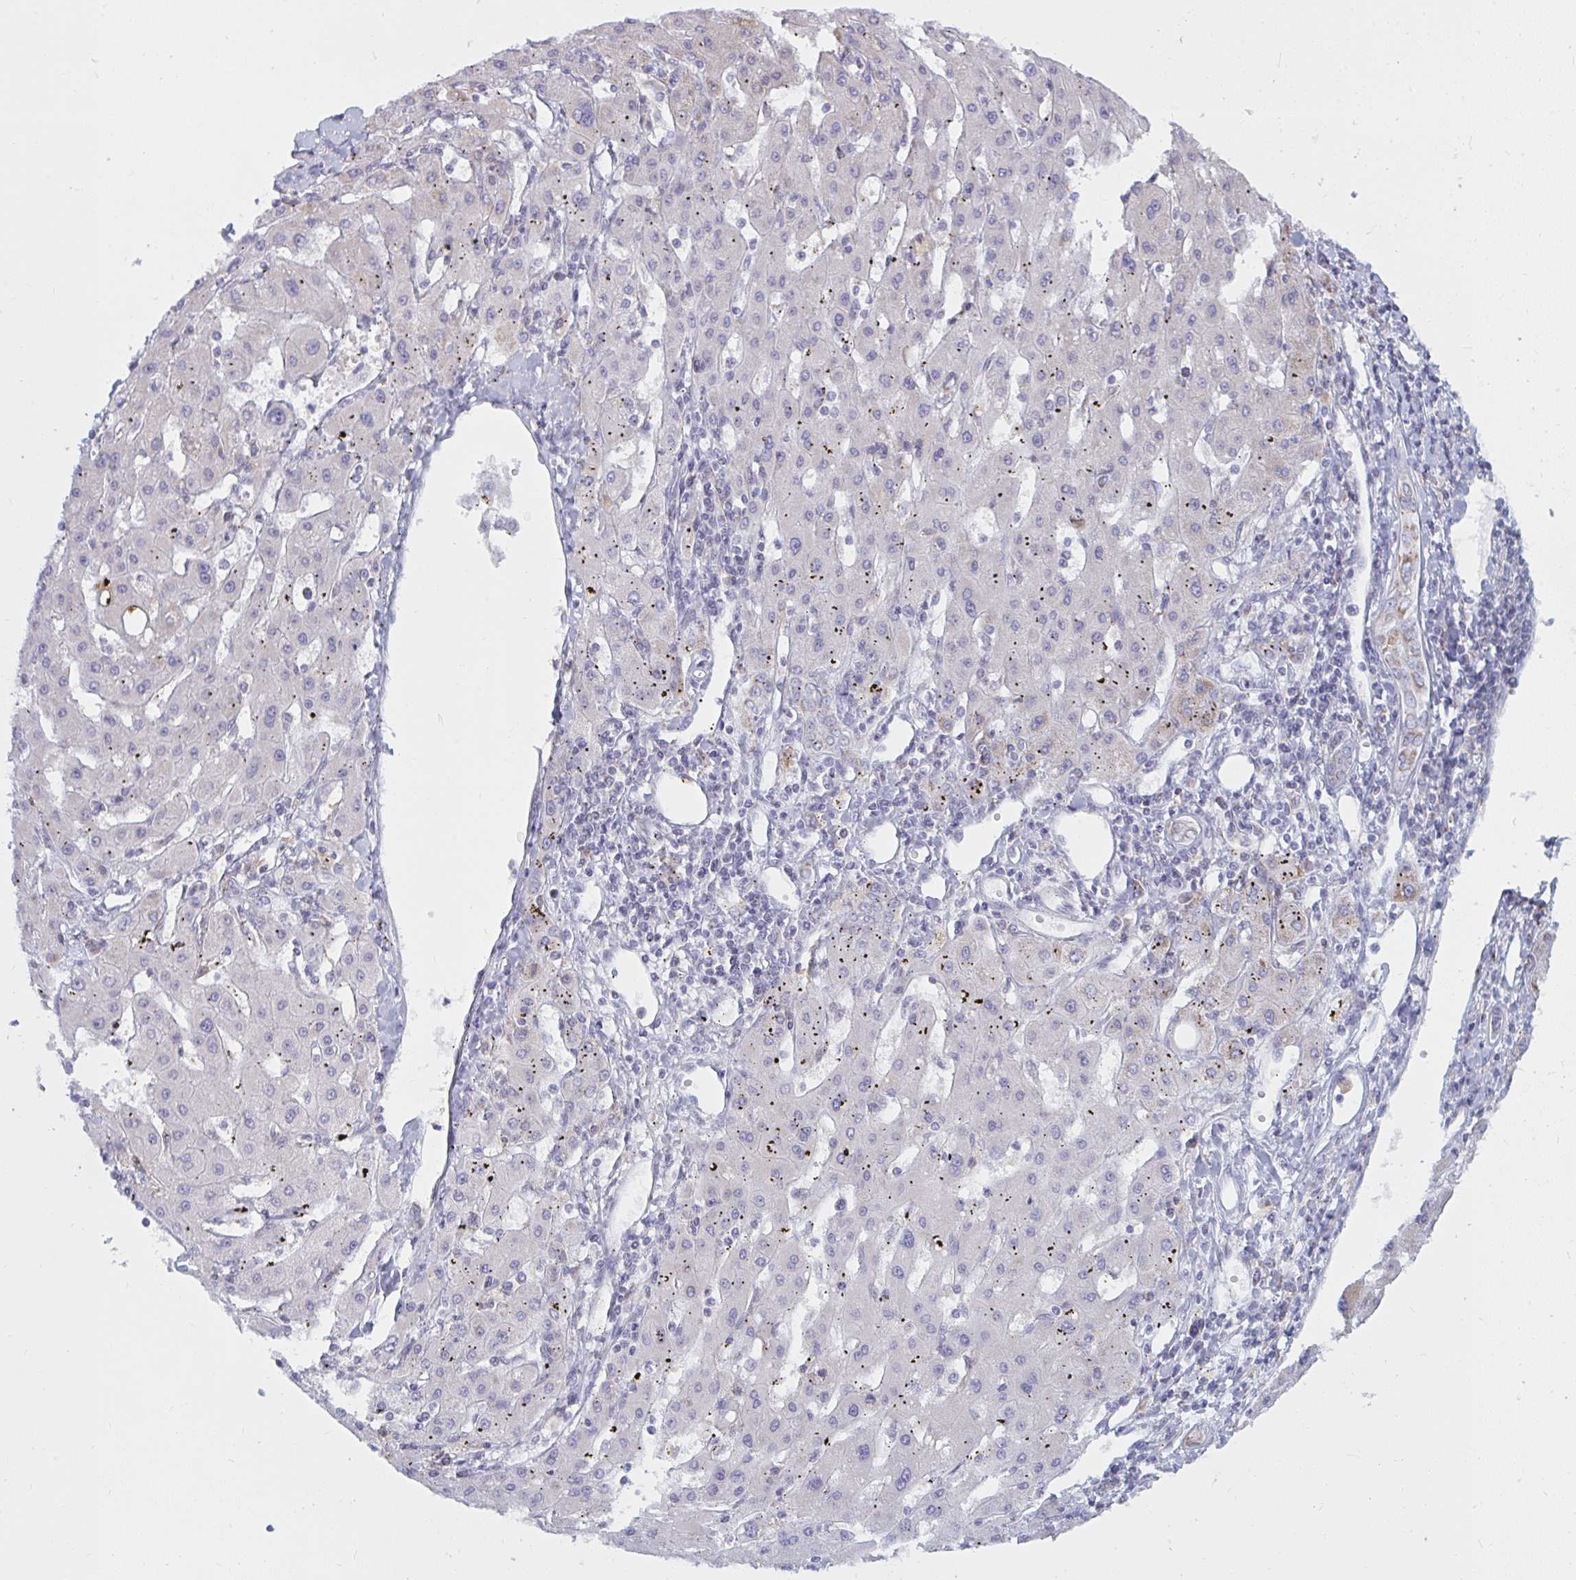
{"staining": {"intensity": "negative", "quantity": "none", "location": "none"}, "tissue": "liver cancer", "cell_type": "Tumor cells", "image_type": "cancer", "snomed": [{"axis": "morphology", "description": "Carcinoma, Hepatocellular, NOS"}, {"axis": "topography", "description": "Liver"}], "caption": "Histopathology image shows no protein expression in tumor cells of liver cancer (hepatocellular carcinoma) tissue.", "gene": "ATG9A", "patient": {"sex": "male", "age": 72}}